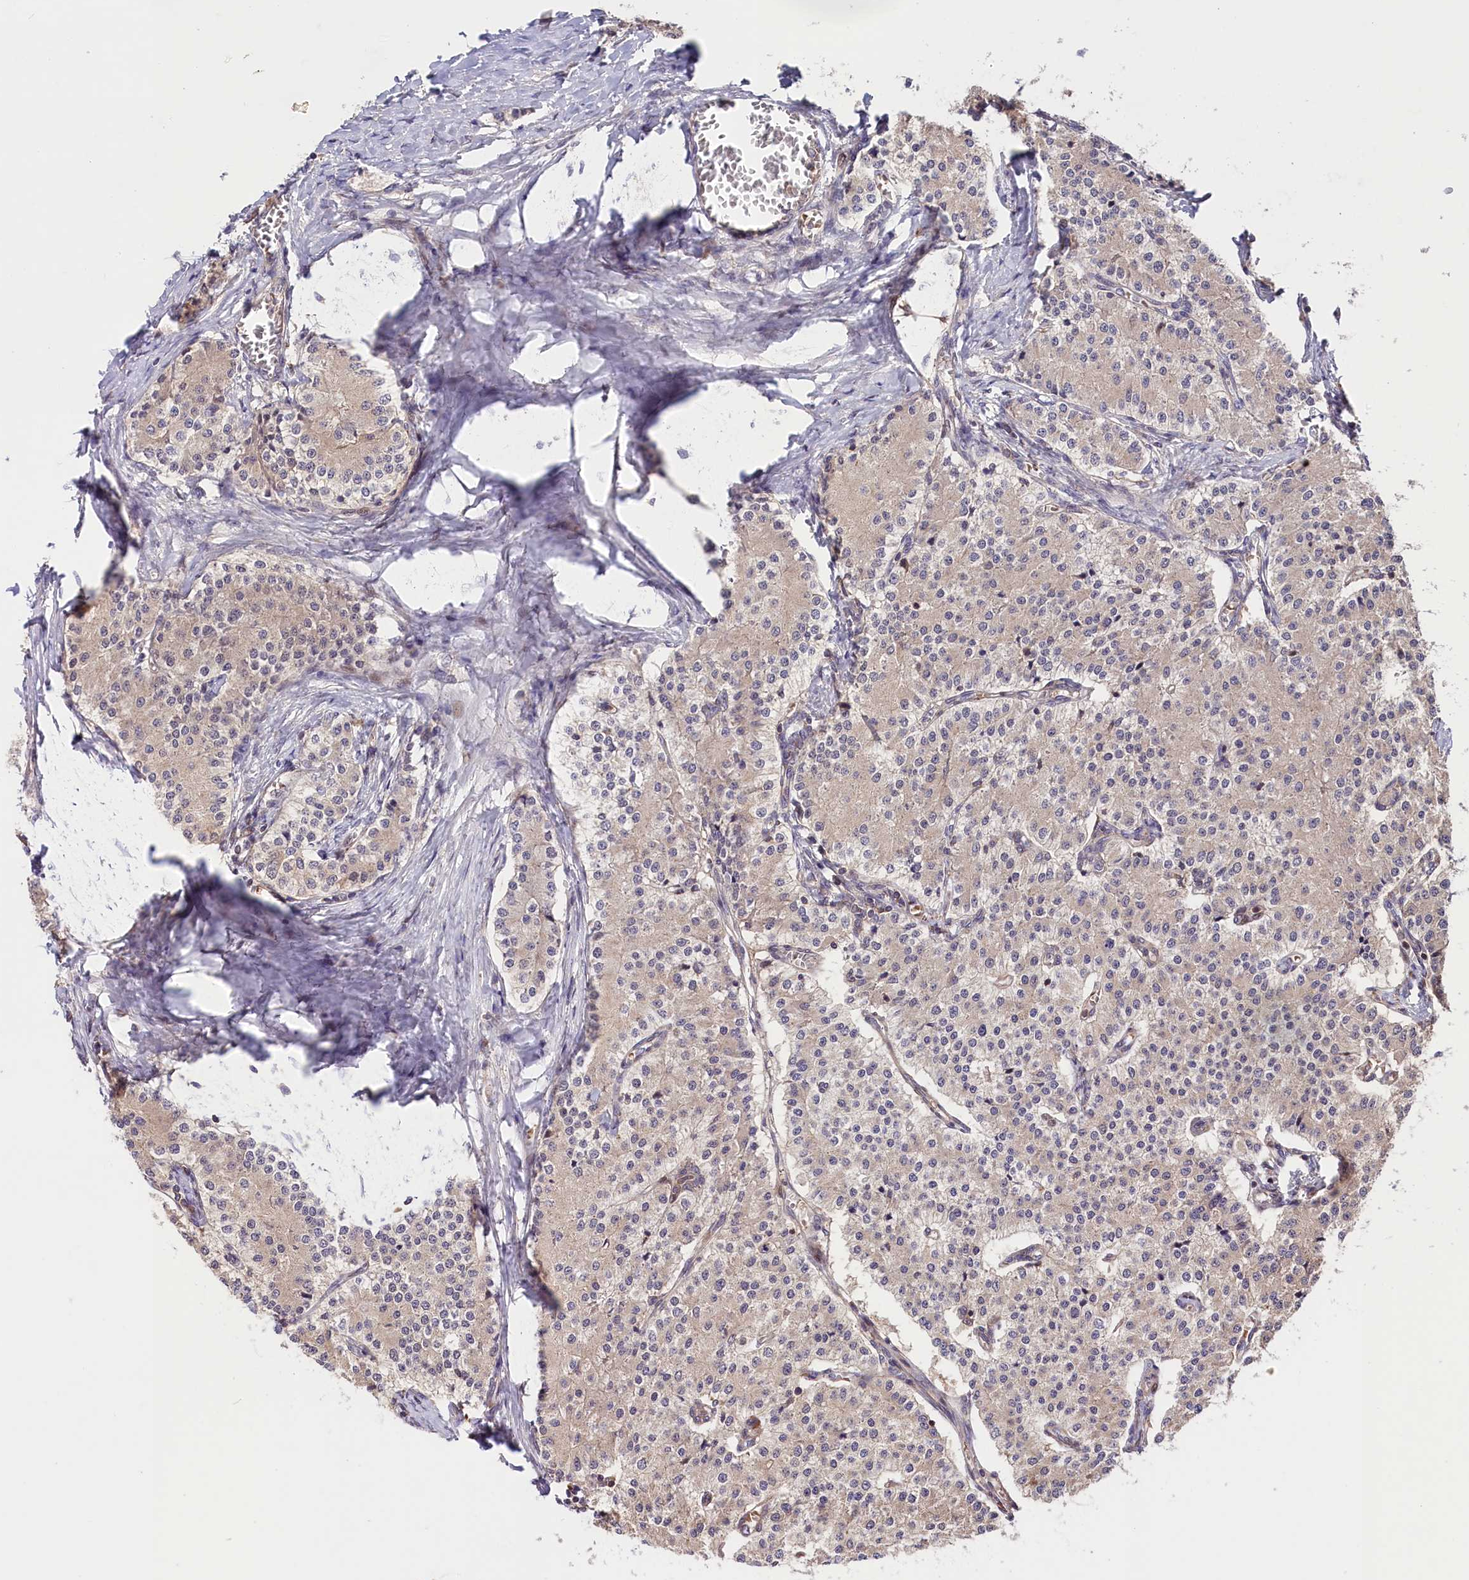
{"staining": {"intensity": "negative", "quantity": "none", "location": "none"}, "tissue": "carcinoid", "cell_type": "Tumor cells", "image_type": "cancer", "snomed": [{"axis": "morphology", "description": "Carcinoid, malignant, NOS"}, {"axis": "topography", "description": "Colon"}], "caption": "Histopathology image shows no significant protein positivity in tumor cells of carcinoid (malignant).", "gene": "CACNA1H", "patient": {"sex": "female", "age": 52}}